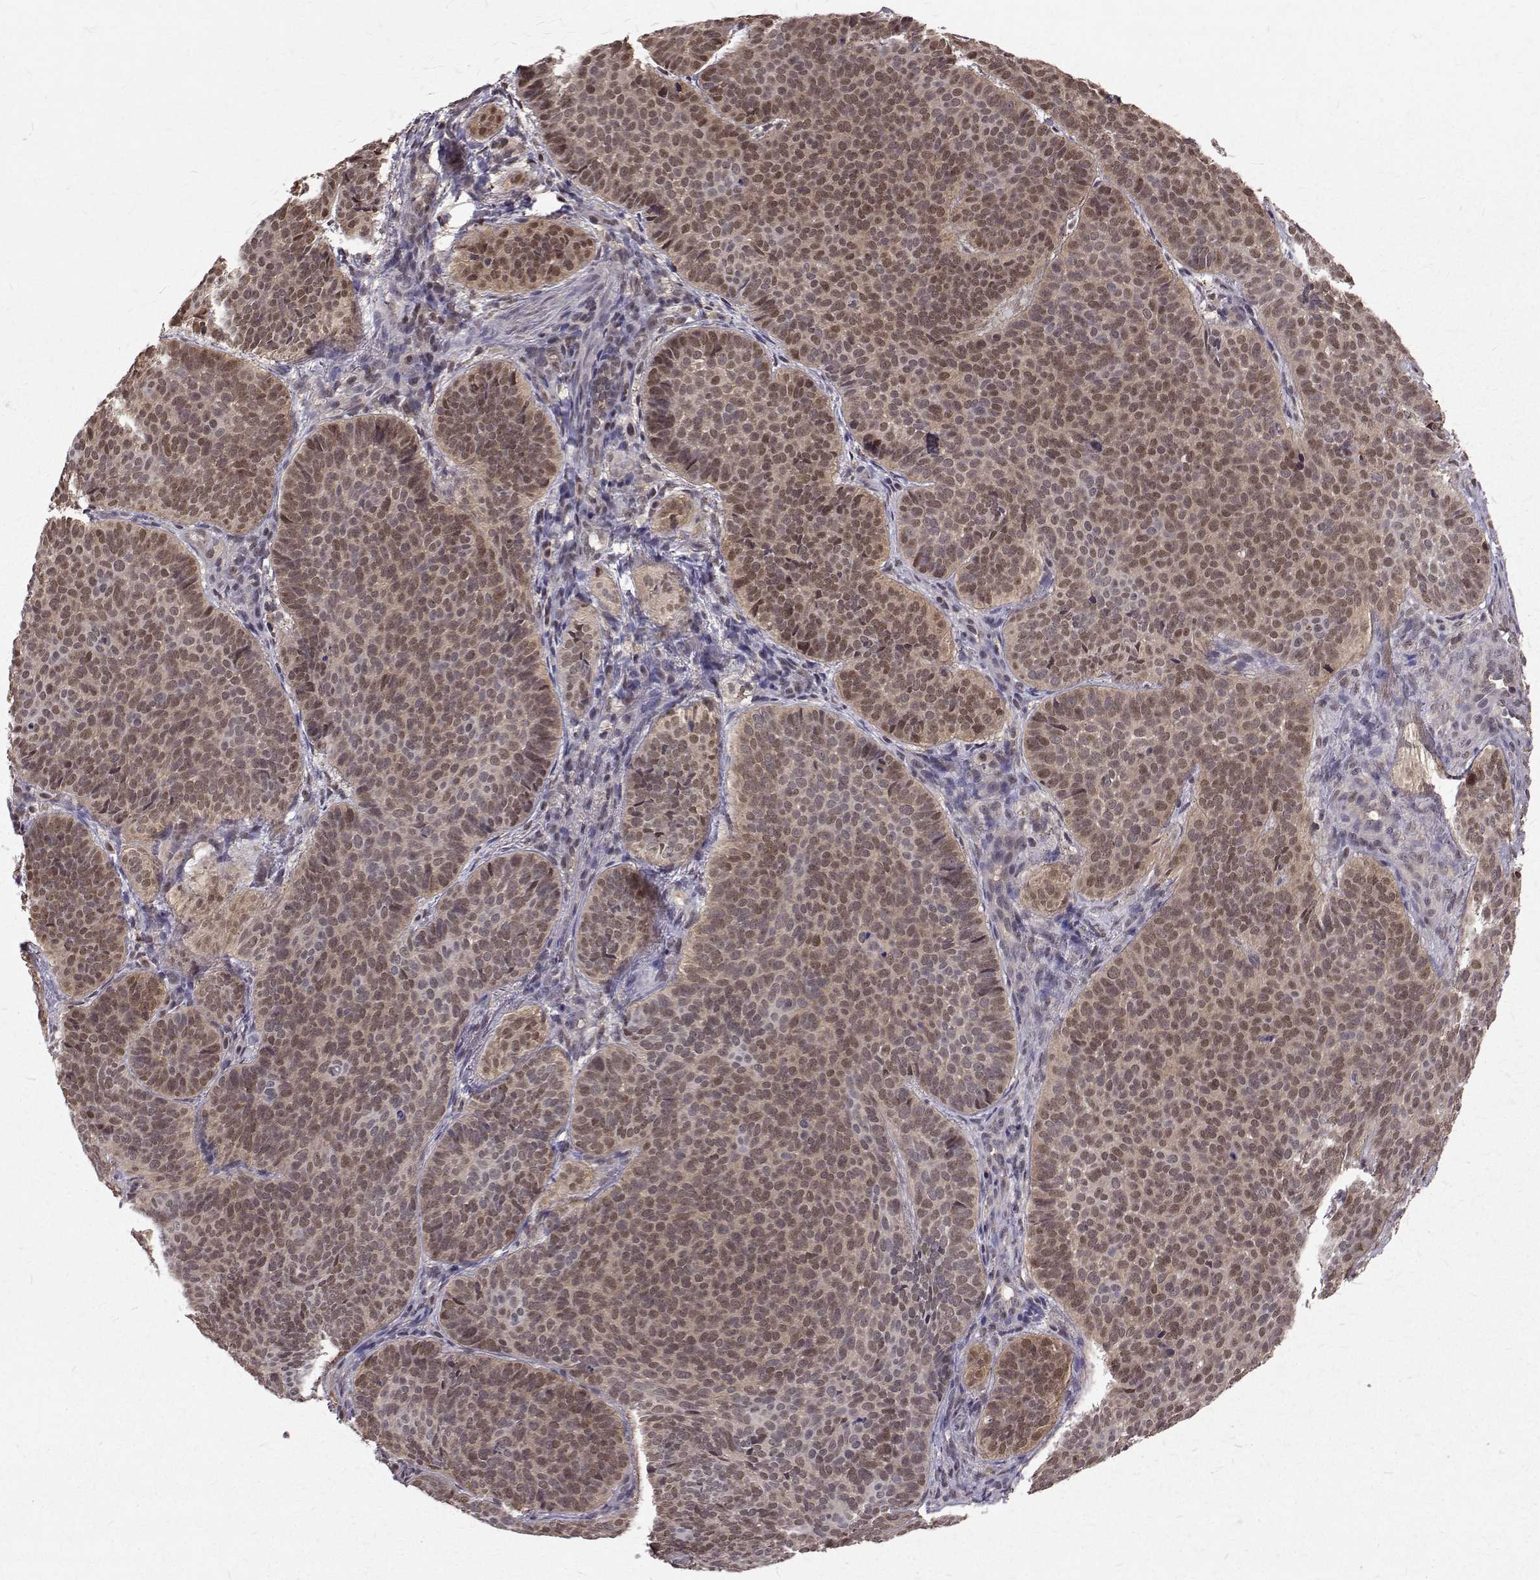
{"staining": {"intensity": "moderate", "quantity": ">75%", "location": "nuclear"}, "tissue": "skin cancer", "cell_type": "Tumor cells", "image_type": "cancer", "snomed": [{"axis": "morphology", "description": "Basal cell carcinoma"}, {"axis": "topography", "description": "Skin"}], "caption": "Protein analysis of skin cancer tissue shows moderate nuclear staining in about >75% of tumor cells.", "gene": "NIF3L1", "patient": {"sex": "male", "age": 57}}